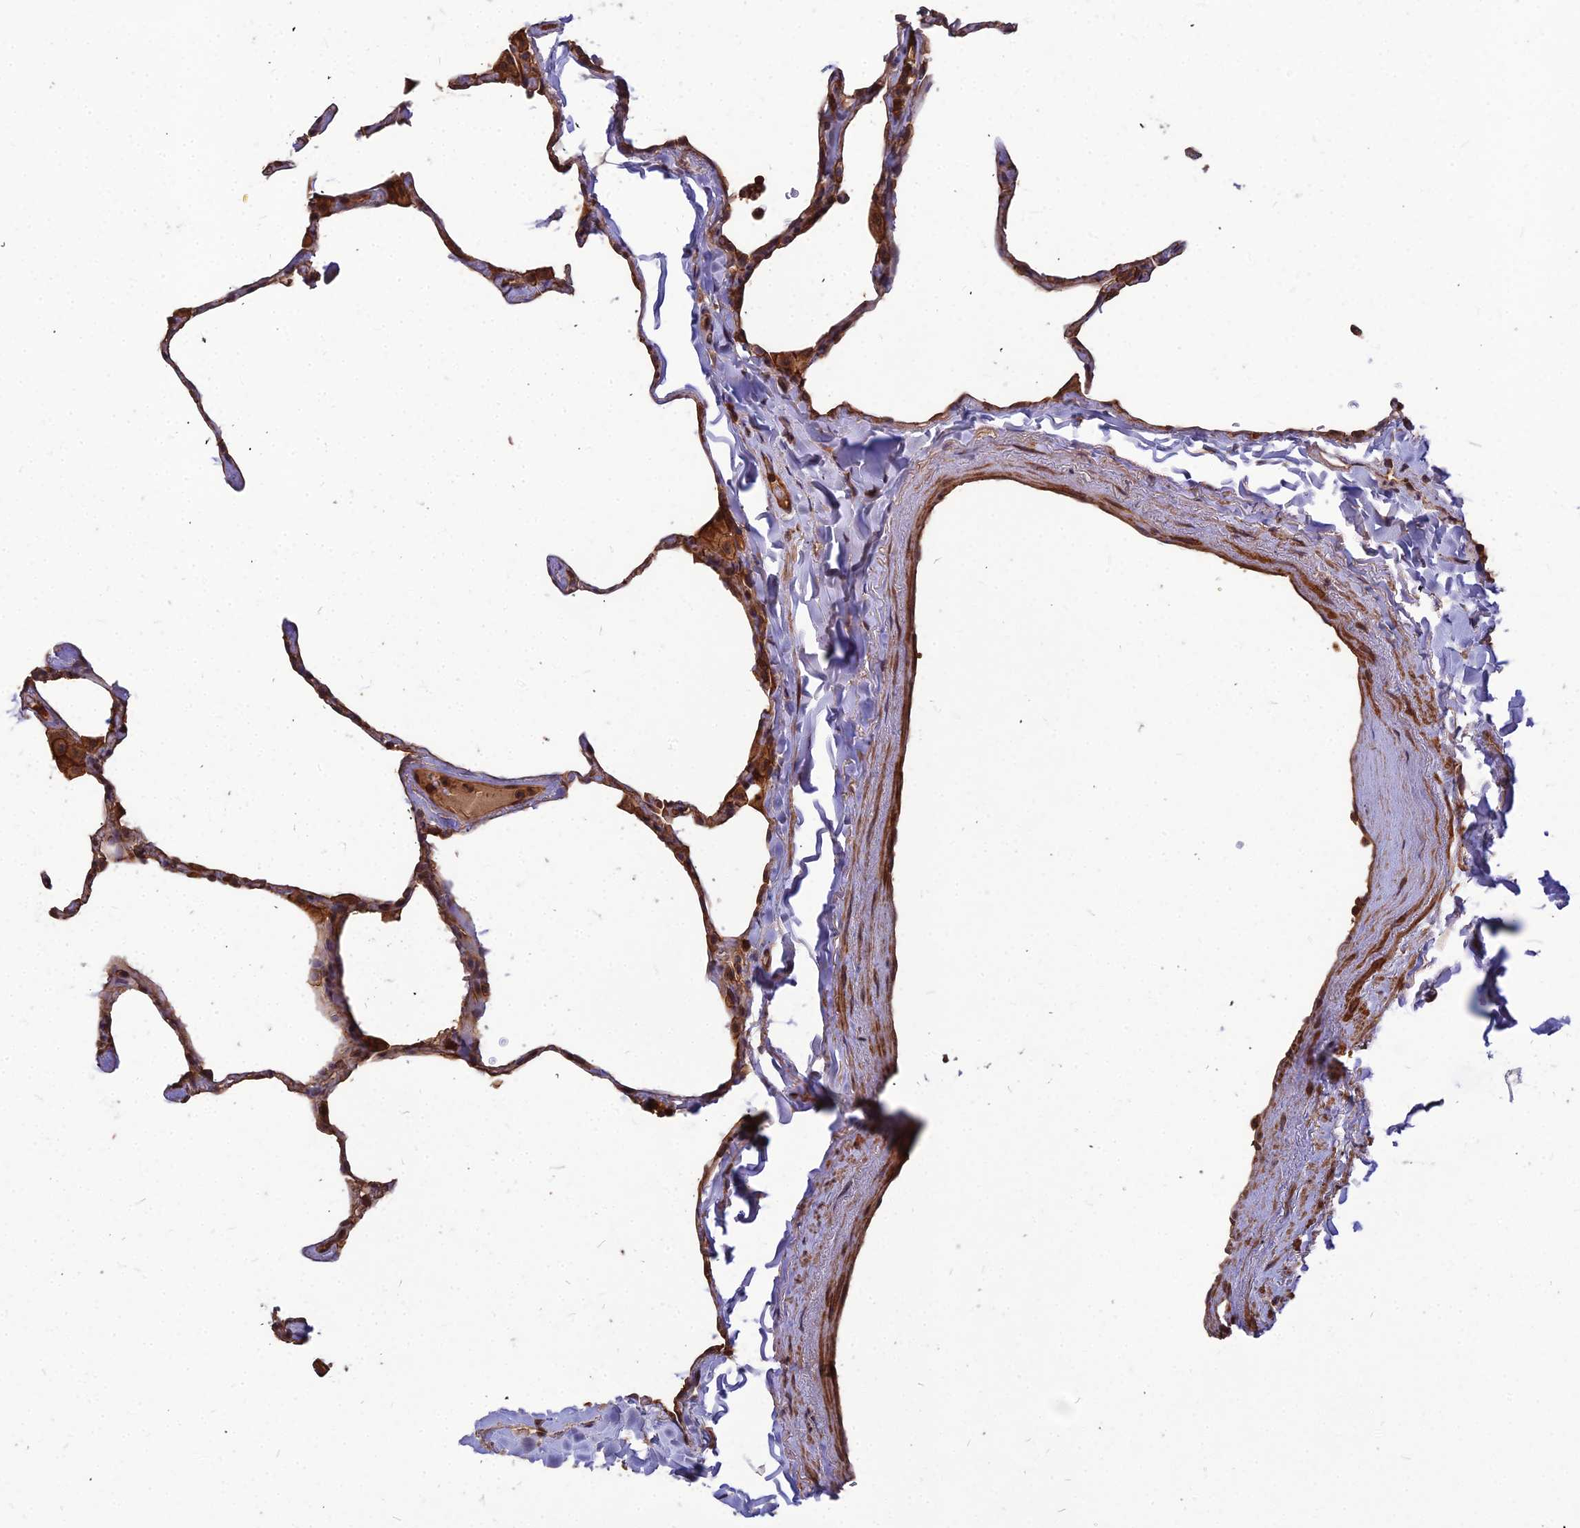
{"staining": {"intensity": "moderate", "quantity": "25%-75%", "location": "cytoplasmic/membranous,nuclear"}, "tissue": "lung", "cell_type": "Alveolar cells", "image_type": "normal", "snomed": [{"axis": "morphology", "description": "Normal tissue, NOS"}, {"axis": "topography", "description": "Lung"}], "caption": "Alveolar cells reveal medium levels of moderate cytoplasmic/membranous,nuclear positivity in about 25%-75% of cells in benign lung.", "gene": "ZNF467", "patient": {"sex": "male", "age": 65}}